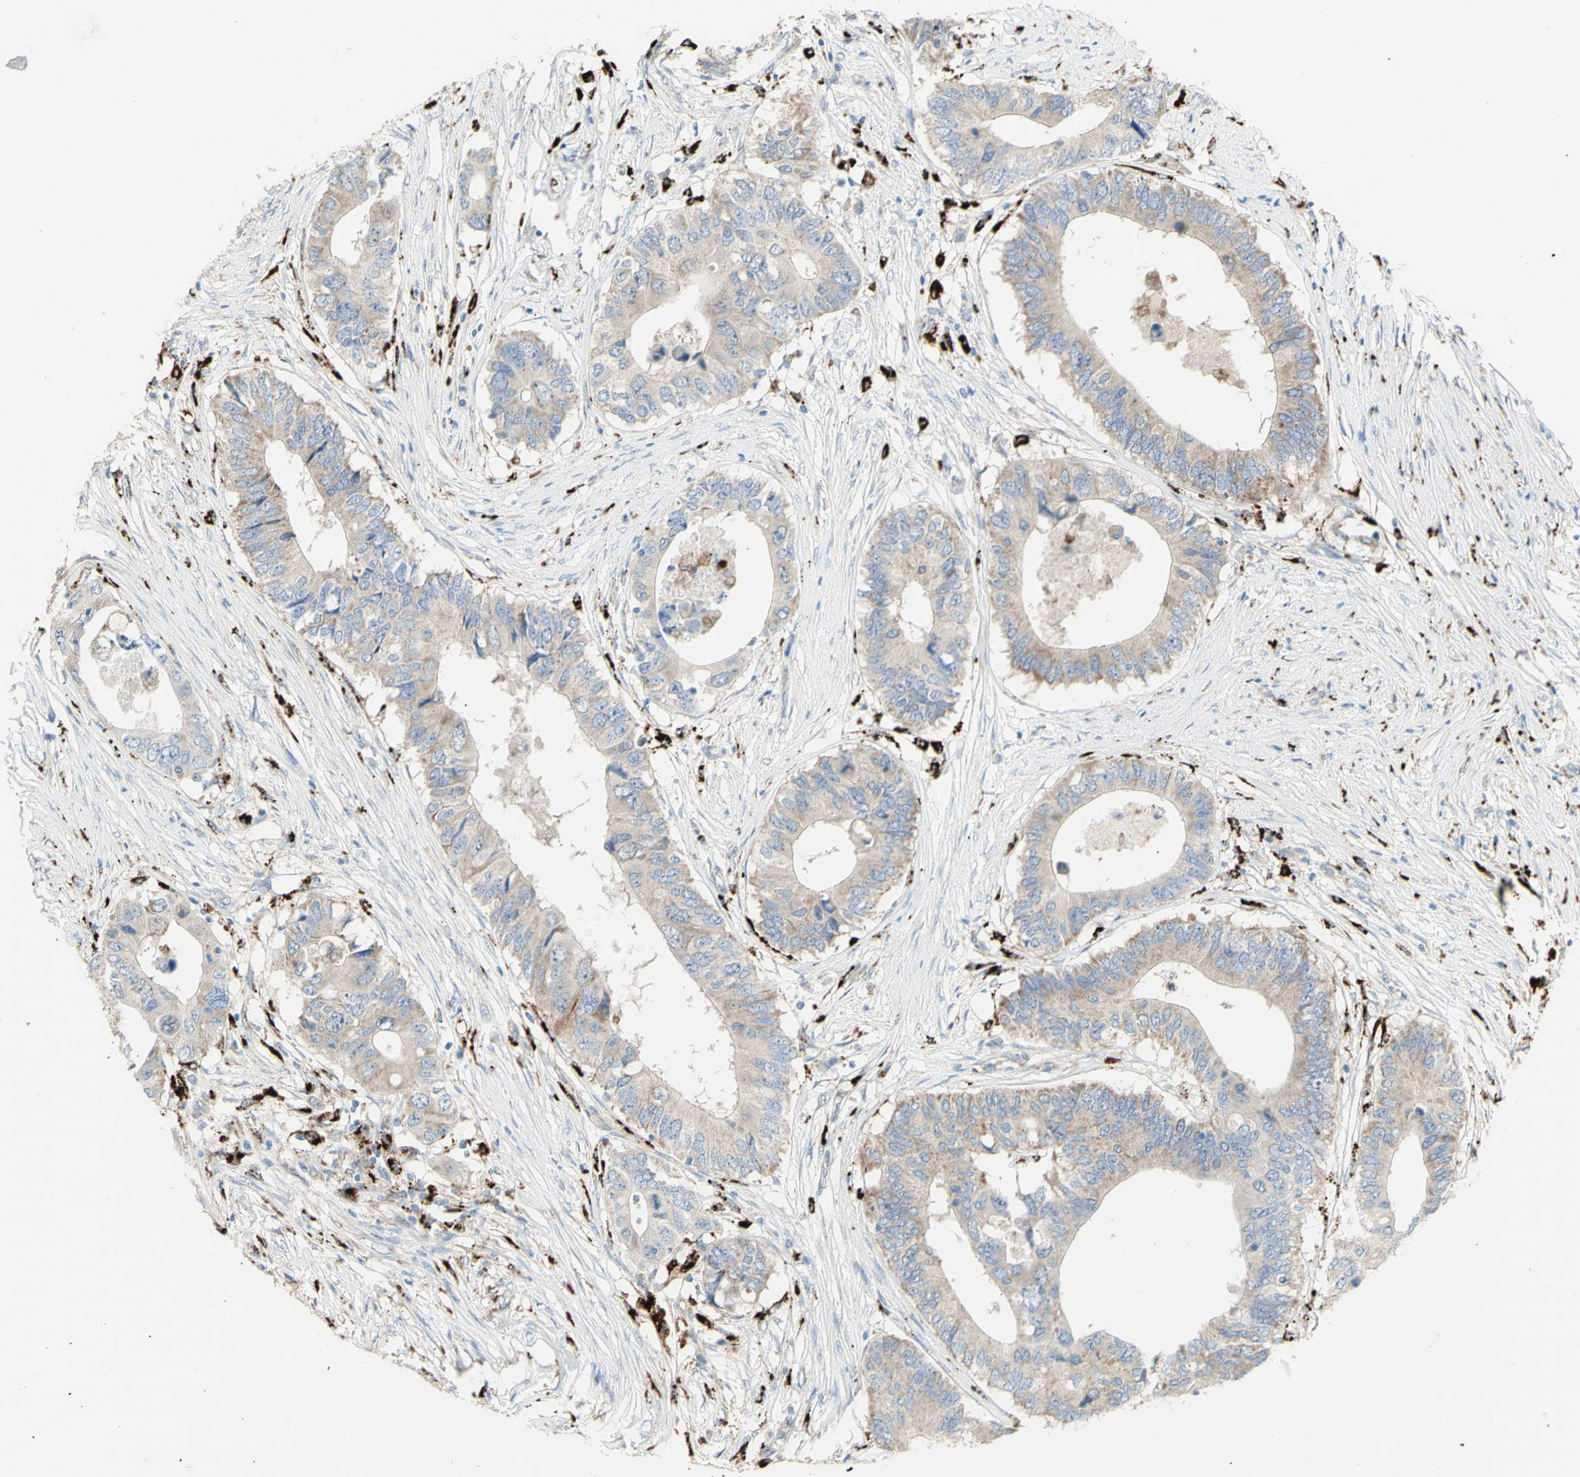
{"staining": {"intensity": "weak", "quantity": ">75%", "location": "cytoplasmic/membranous"}, "tissue": "colorectal cancer", "cell_type": "Tumor cells", "image_type": "cancer", "snomed": [{"axis": "morphology", "description": "Adenocarcinoma, NOS"}, {"axis": "topography", "description": "Colon"}], "caption": "Immunohistochemical staining of colorectal cancer demonstrates weak cytoplasmic/membranous protein staining in about >75% of tumor cells. The staining was performed using DAB (3,3'-diaminobenzidine) to visualize the protein expression in brown, while the nuclei were stained in blue with hematoxylin (Magnification: 20x).", "gene": "URB2", "patient": {"sex": "male", "age": 71}}